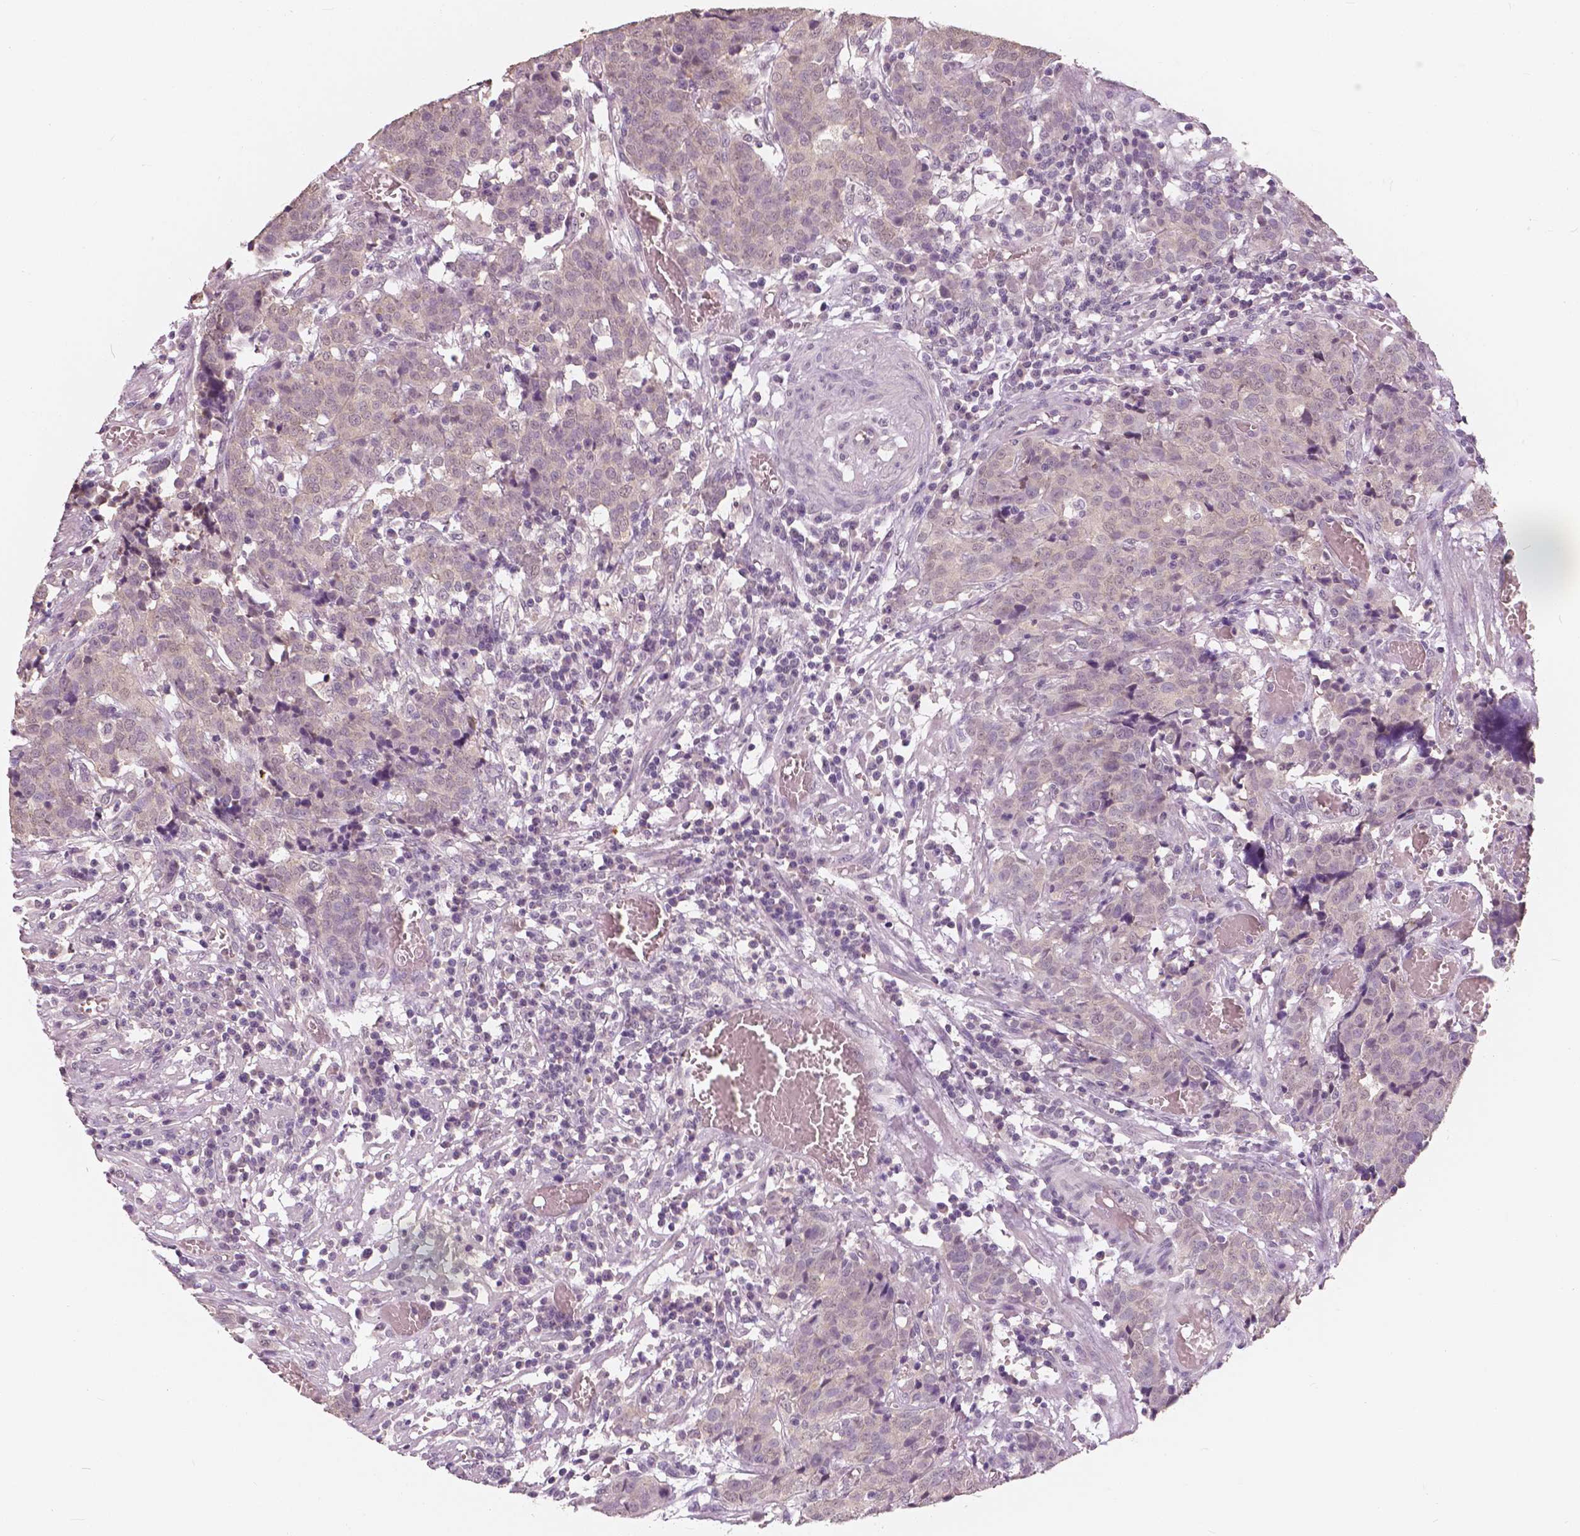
{"staining": {"intensity": "negative", "quantity": "none", "location": "none"}, "tissue": "prostate cancer", "cell_type": "Tumor cells", "image_type": "cancer", "snomed": [{"axis": "morphology", "description": "Adenocarcinoma, High grade"}, {"axis": "topography", "description": "Prostate and seminal vesicle, NOS"}], "caption": "Tumor cells are negative for protein expression in human prostate cancer (adenocarcinoma (high-grade)). (Immunohistochemistry, brightfield microscopy, high magnification).", "gene": "SAT2", "patient": {"sex": "male", "age": 60}}